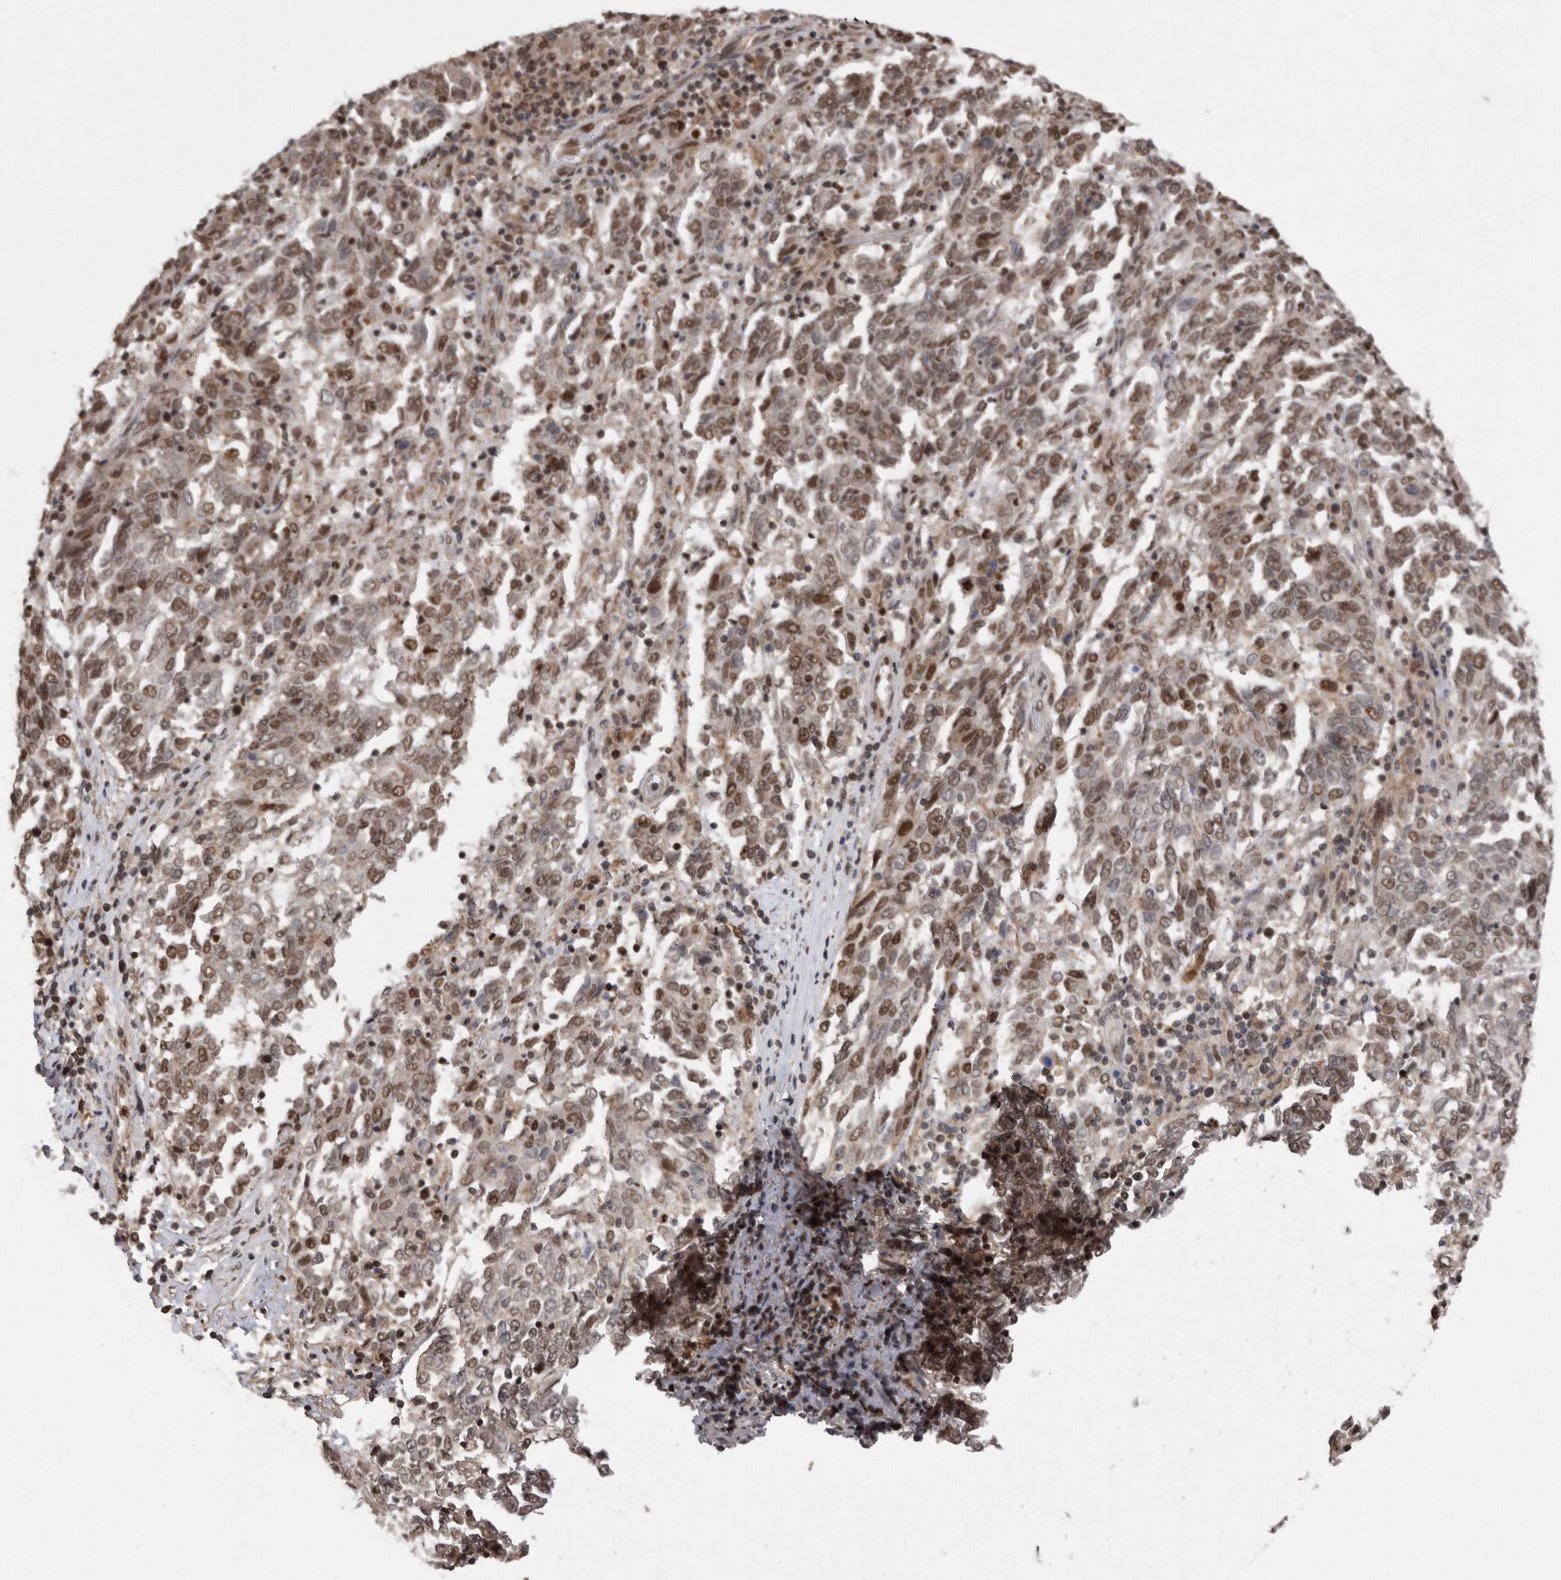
{"staining": {"intensity": "moderate", "quantity": ">75%", "location": "nuclear"}, "tissue": "endometrial cancer", "cell_type": "Tumor cells", "image_type": "cancer", "snomed": [{"axis": "morphology", "description": "Adenocarcinoma, NOS"}, {"axis": "topography", "description": "Endometrium"}], "caption": "A micrograph of endometrial cancer stained for a protein demonstrates moderate nuclear brown staining in tumor cells.", "gene": "TDRD3", "patient": {"sex": "female", "age": 80}}